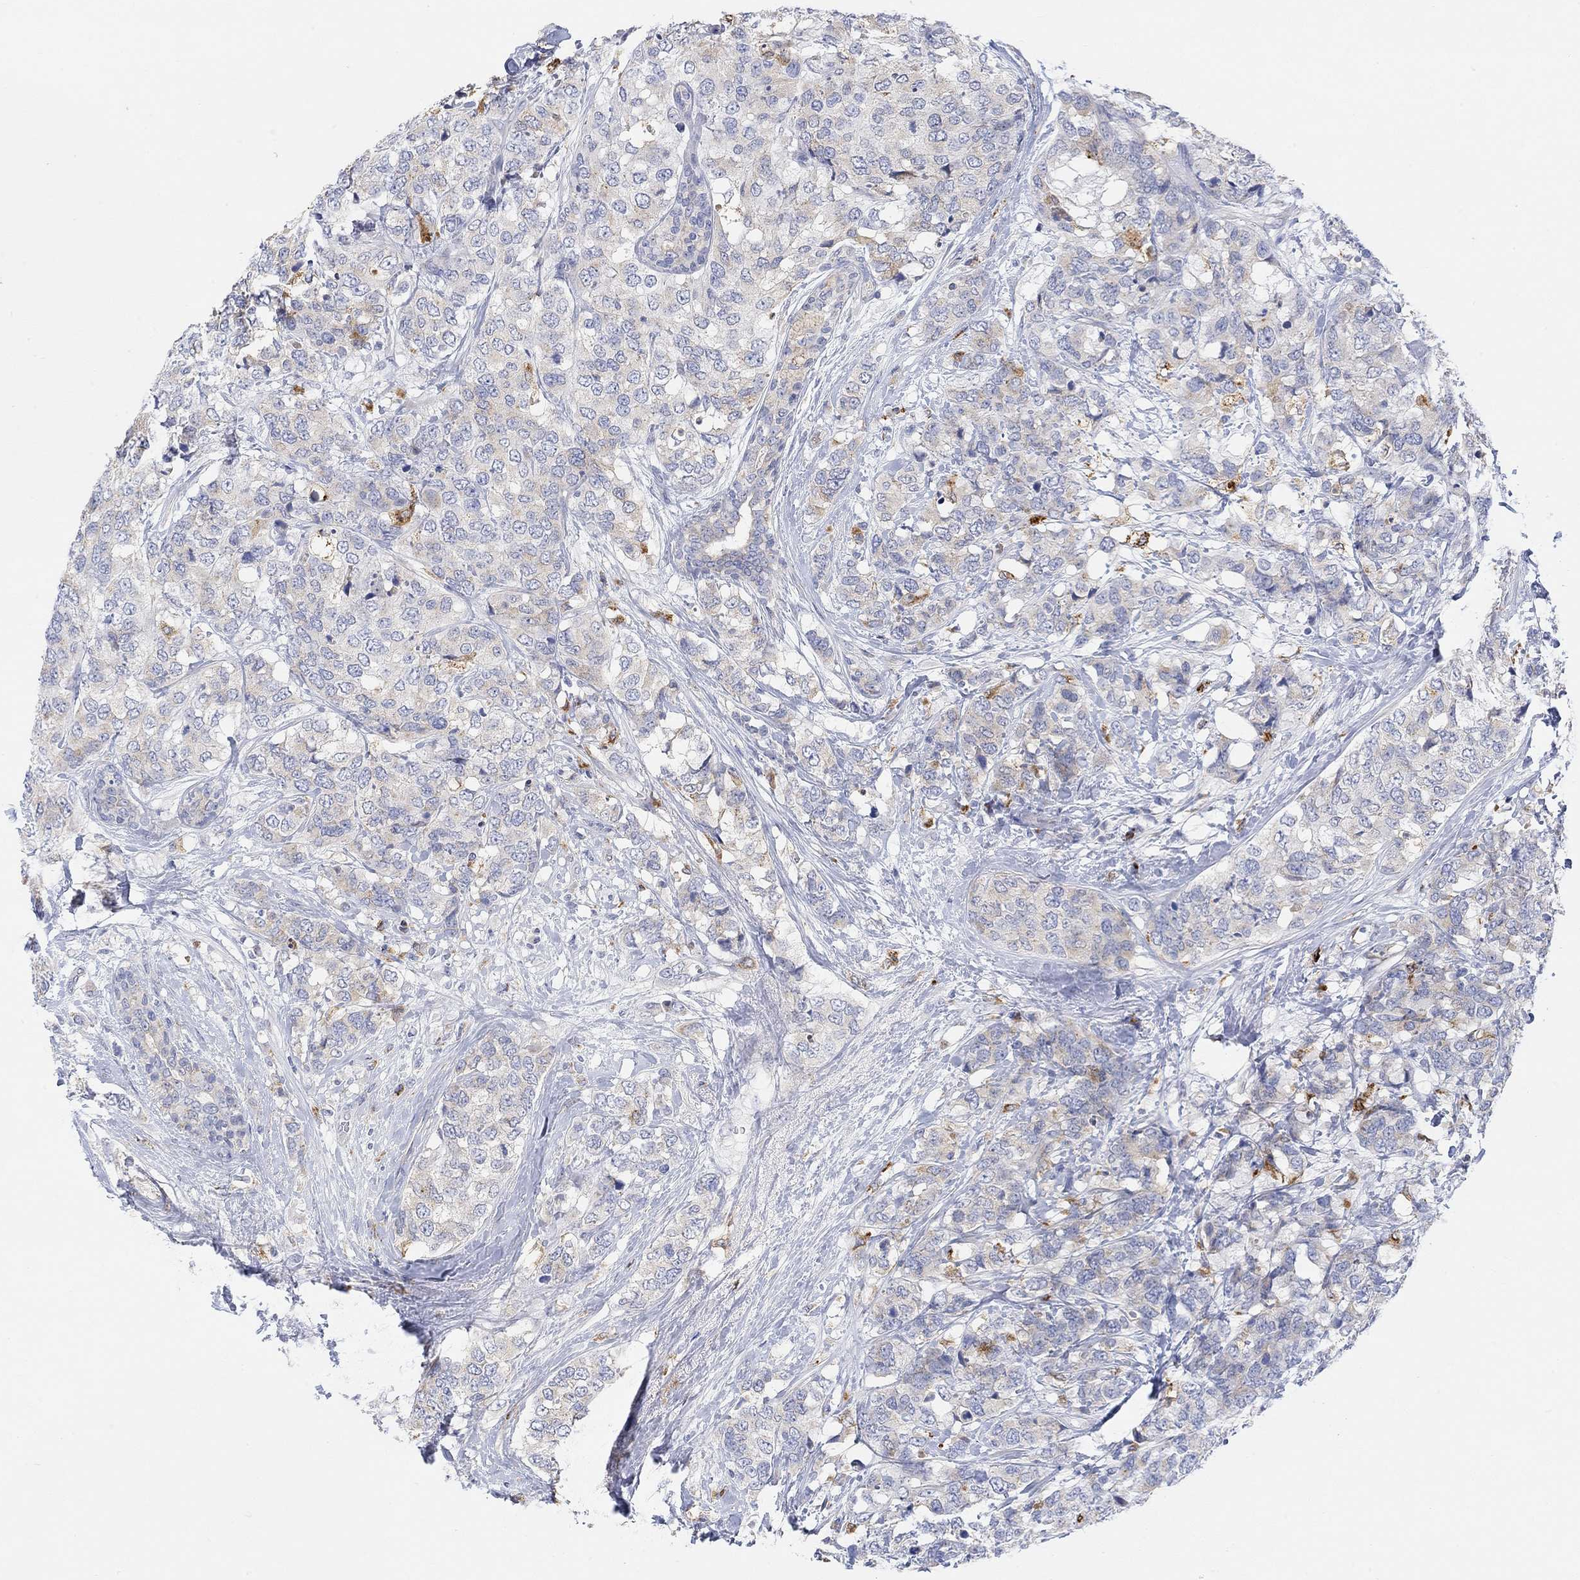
{"staining": {"intensity": "moderate", "quantity": "<25%", "location": "cytoplasmic/membranous"}, "tissue": "breast cancer", "cell_type": "Tumor cells", "image_type": "cancer", "snomed": [{"axis": "morphology", "description": "Lobular carcinoma"}, {"axis": "topography", "description": "Breast"}], "caption": "Protein analysis of breast cancer (lobular carcinoma) tissue displays moderate cytoplasmic/membranous positivity in approximately <25% of tumor cells.", "gene": "ACSL1", "patient": {"sex": "female", "age": 59}}